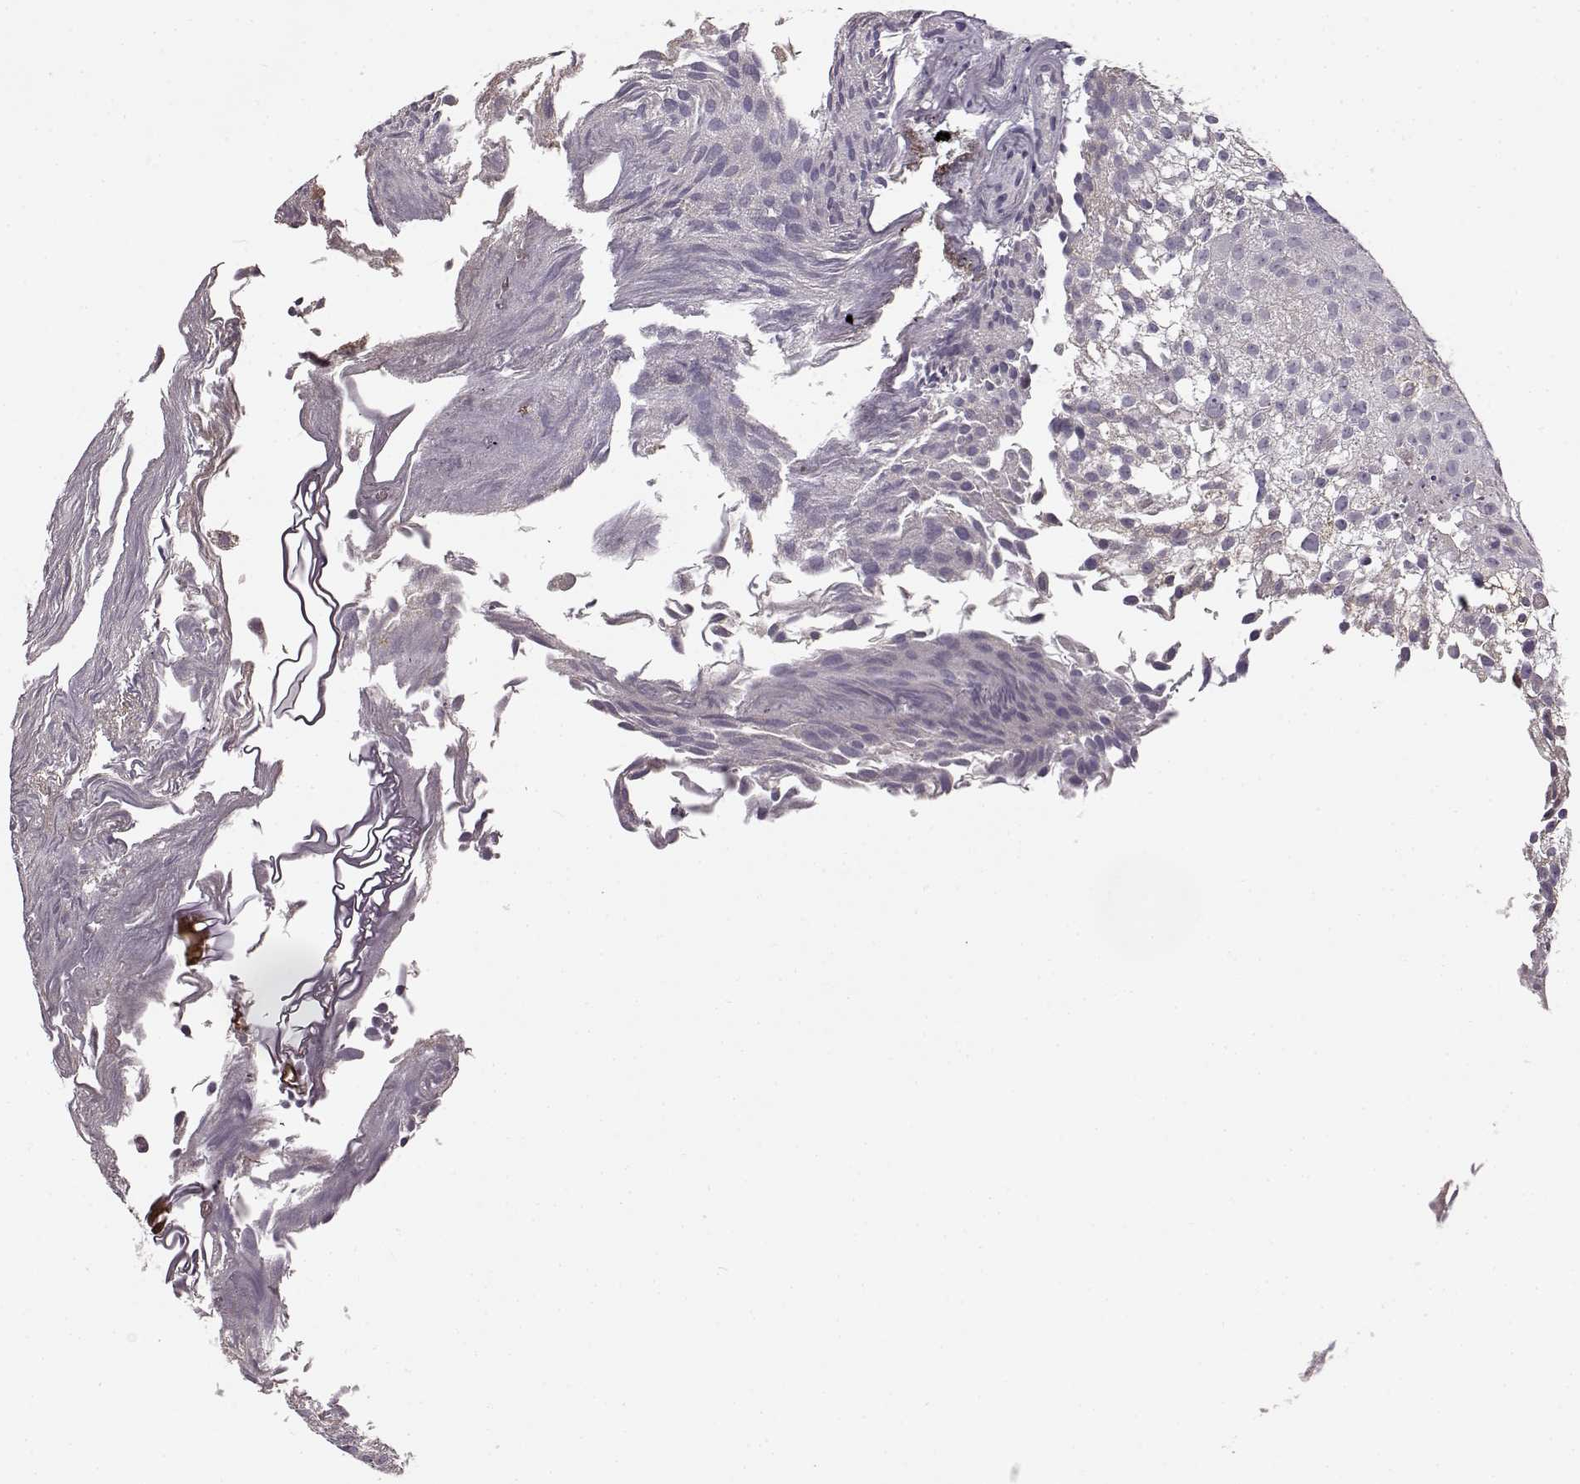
{"staining": {"intensity": "negative", "quantity": "none", "location": "none"}, "tissue": "urothelial cancer", "cell_type": "Tumor cells", "image_type": "cancer", "snomed": [{"axis": "morphology", "description": "Urothelial carcinoma, Low grade"}, {"axis": "topography", "description": "Urinary bladder"}], "caption": "A histopathology image of human urothelial cancer is negative for staining in tumor cells.", "gene": "MAP6D1", "patient": {"sex": "male", "age": 70}}